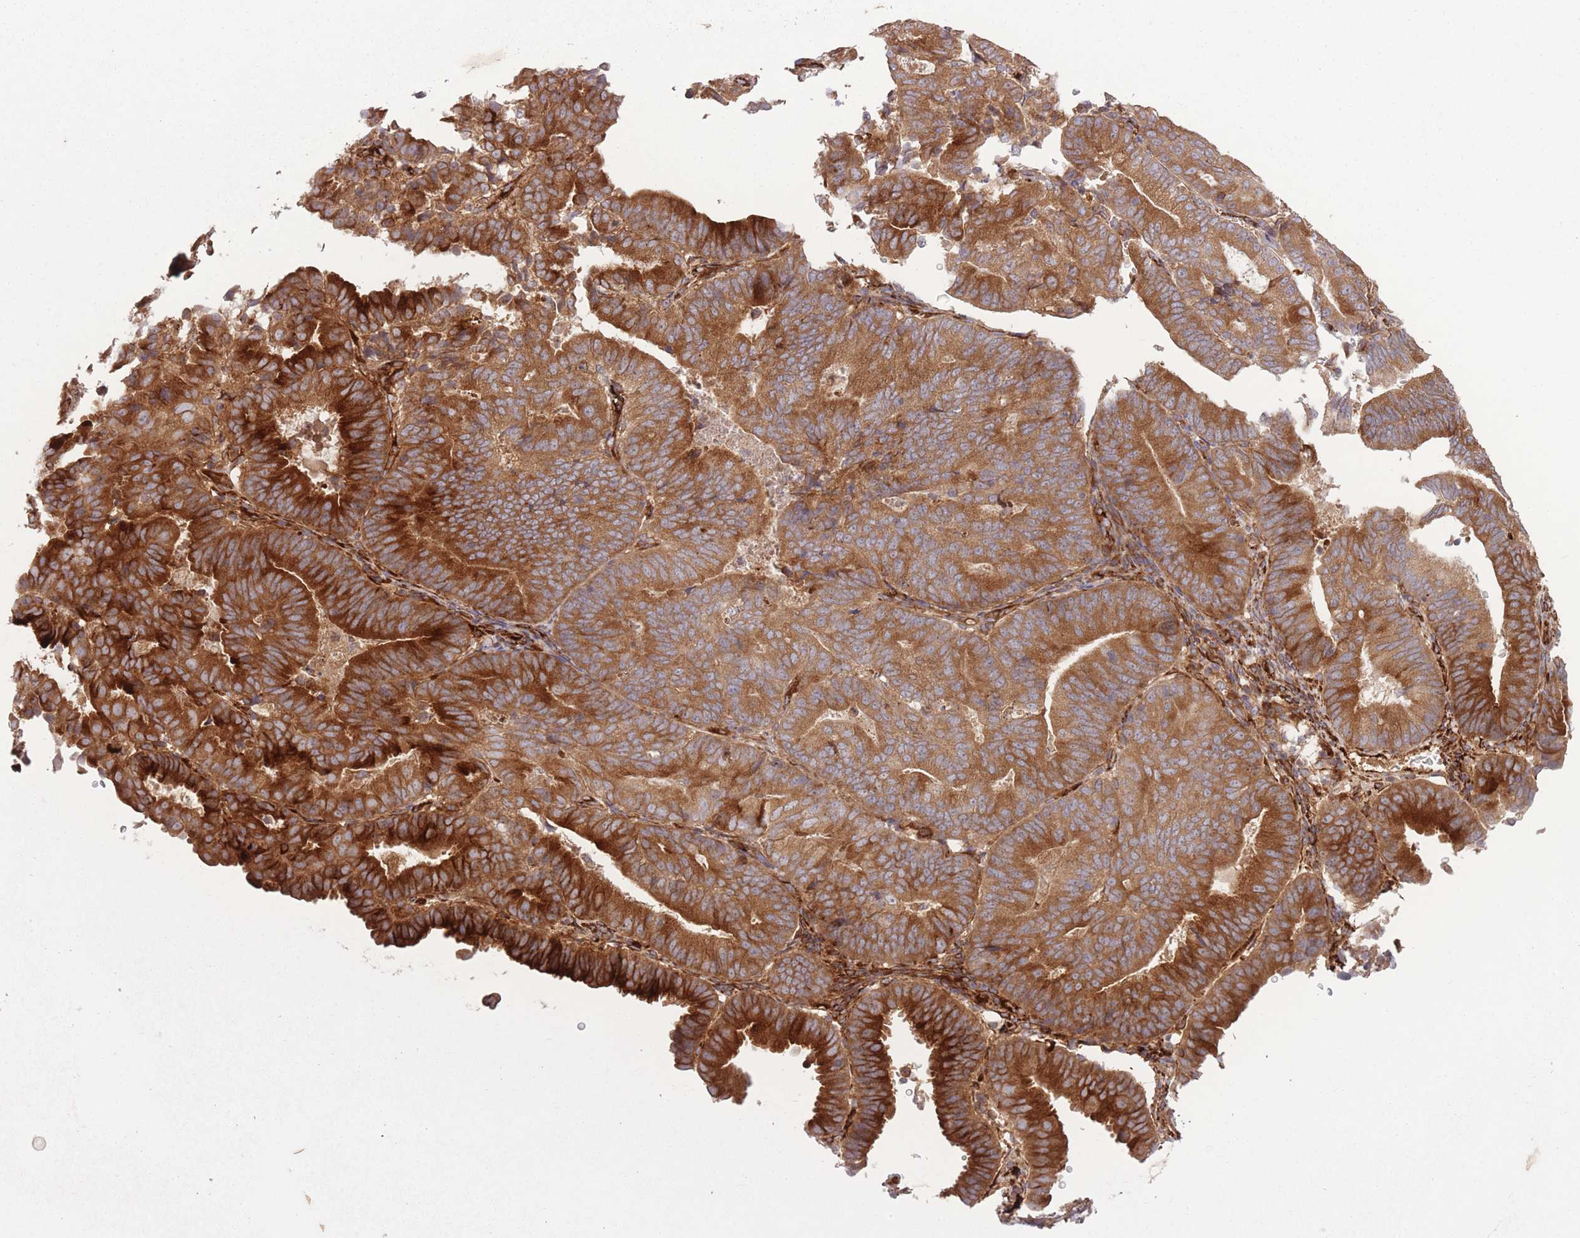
{"staining": {"intensity": "strong", "quantity": ">75%", "location": "cytoplasmic/membranous"}, "tissue": "endometrial cancer", "cell_type": "Tumor cells", "image_type": "cancer", "snomed": [{"axis": "morphology", "description": "Adenocarcinoma, NOS"}, {"axis": "topography", "description": "Endometrium"}], "caption": "Immunohistochemistry (IHC) staining of adenocarcinoma (endometrial), which displays high levels of strong cytoplasmic/membranous staining in about >75% of tumor cells indicating strong cytoplasmic/membranous protein expression. The staining was performed using DAB (3,3'-diaminobenzidine) (brown) for protein detection and nuclei were counterstained in hematoxylin (blue).", "gene": "CISH", "patient": {"sex": "female", "age": 70}}